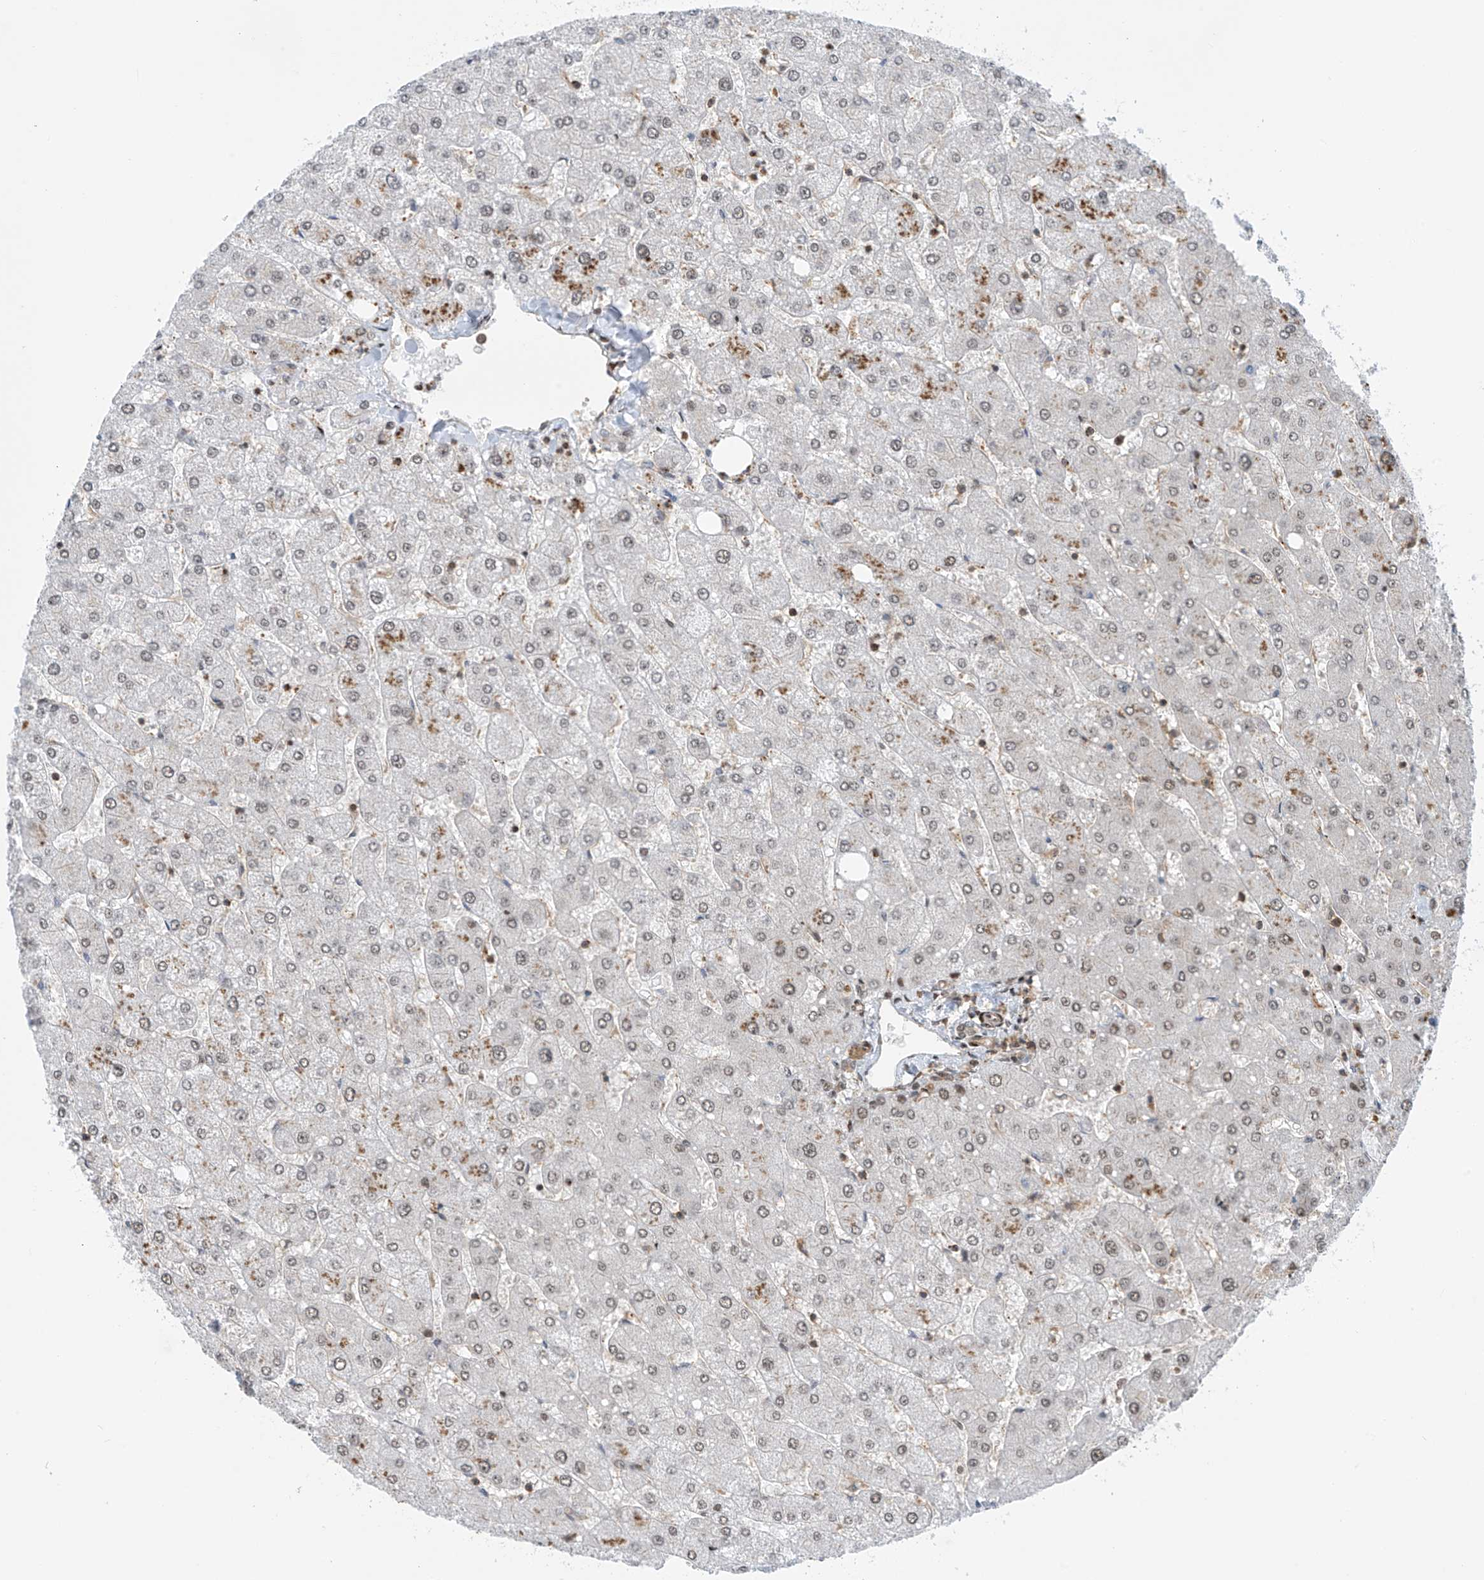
{"staining": {"intensity": "weak", "quantity": ">75%", "location": "cytoplasmic/membranous"}, "tissue": "liver", "cell_type": "Cholangiocytes", "image_type": "normal", "snomed": [{"axis": "morphology", "description": "Normal tissue, NOS"}, {"axis": "topography", "description": "Liver"}], "caption": "An immunohistochemistry photomicrograph of benign tissue is shown. Protein staining in brown highlights weak cytoplasmic/membranous positivity in liver within cholangiocytes.", "gene": "LAGE3", "patient": {"sex": "male", "age": 55}}